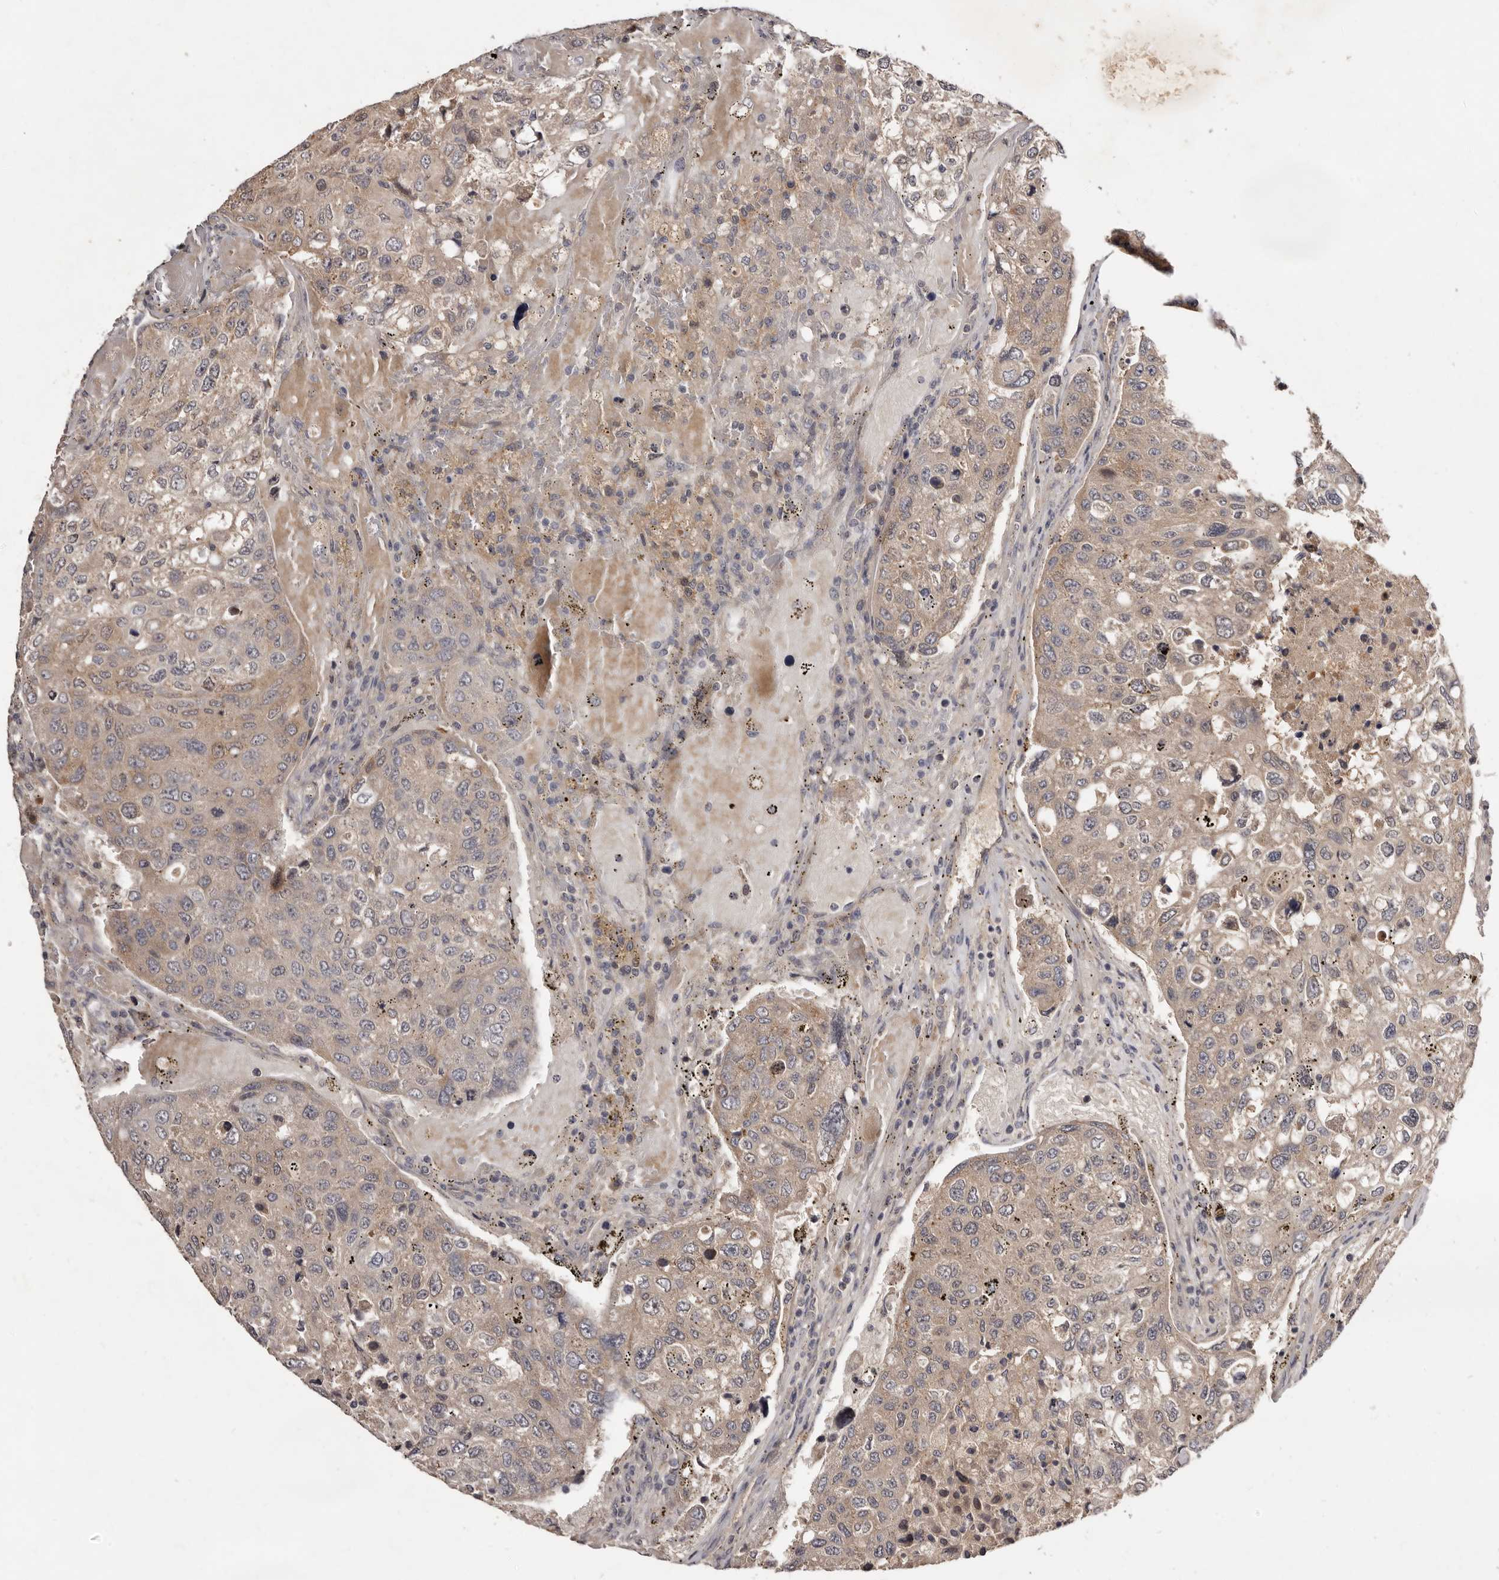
{"staining": {"intensity": "weak", "quantity": ">75%", "location": "cytoplasmic/membranous"}, "tissue": "urothelial cancer", "cell_type": "Tumor cells", "image_type": "cancer", "snomed": [{"axis": "morphology", "description": "Urothelial carcinoma, High grade"}, {"axis": "topography", "description": "Lymph node"}, {"axis": "topography", "description": "Urinary bladder"}], "caption": "High-magnification brightfield microscopy of high-grade urothelial carcinoma stained with DAB (brown) and counterstained with hematoxylin (blue). tumor cells exhibit weak cytoplasmic/membranous positivity is seen in about>75% of cells.", "gene": "INAVA", "patient": {"sex": "male", "age": 51}}